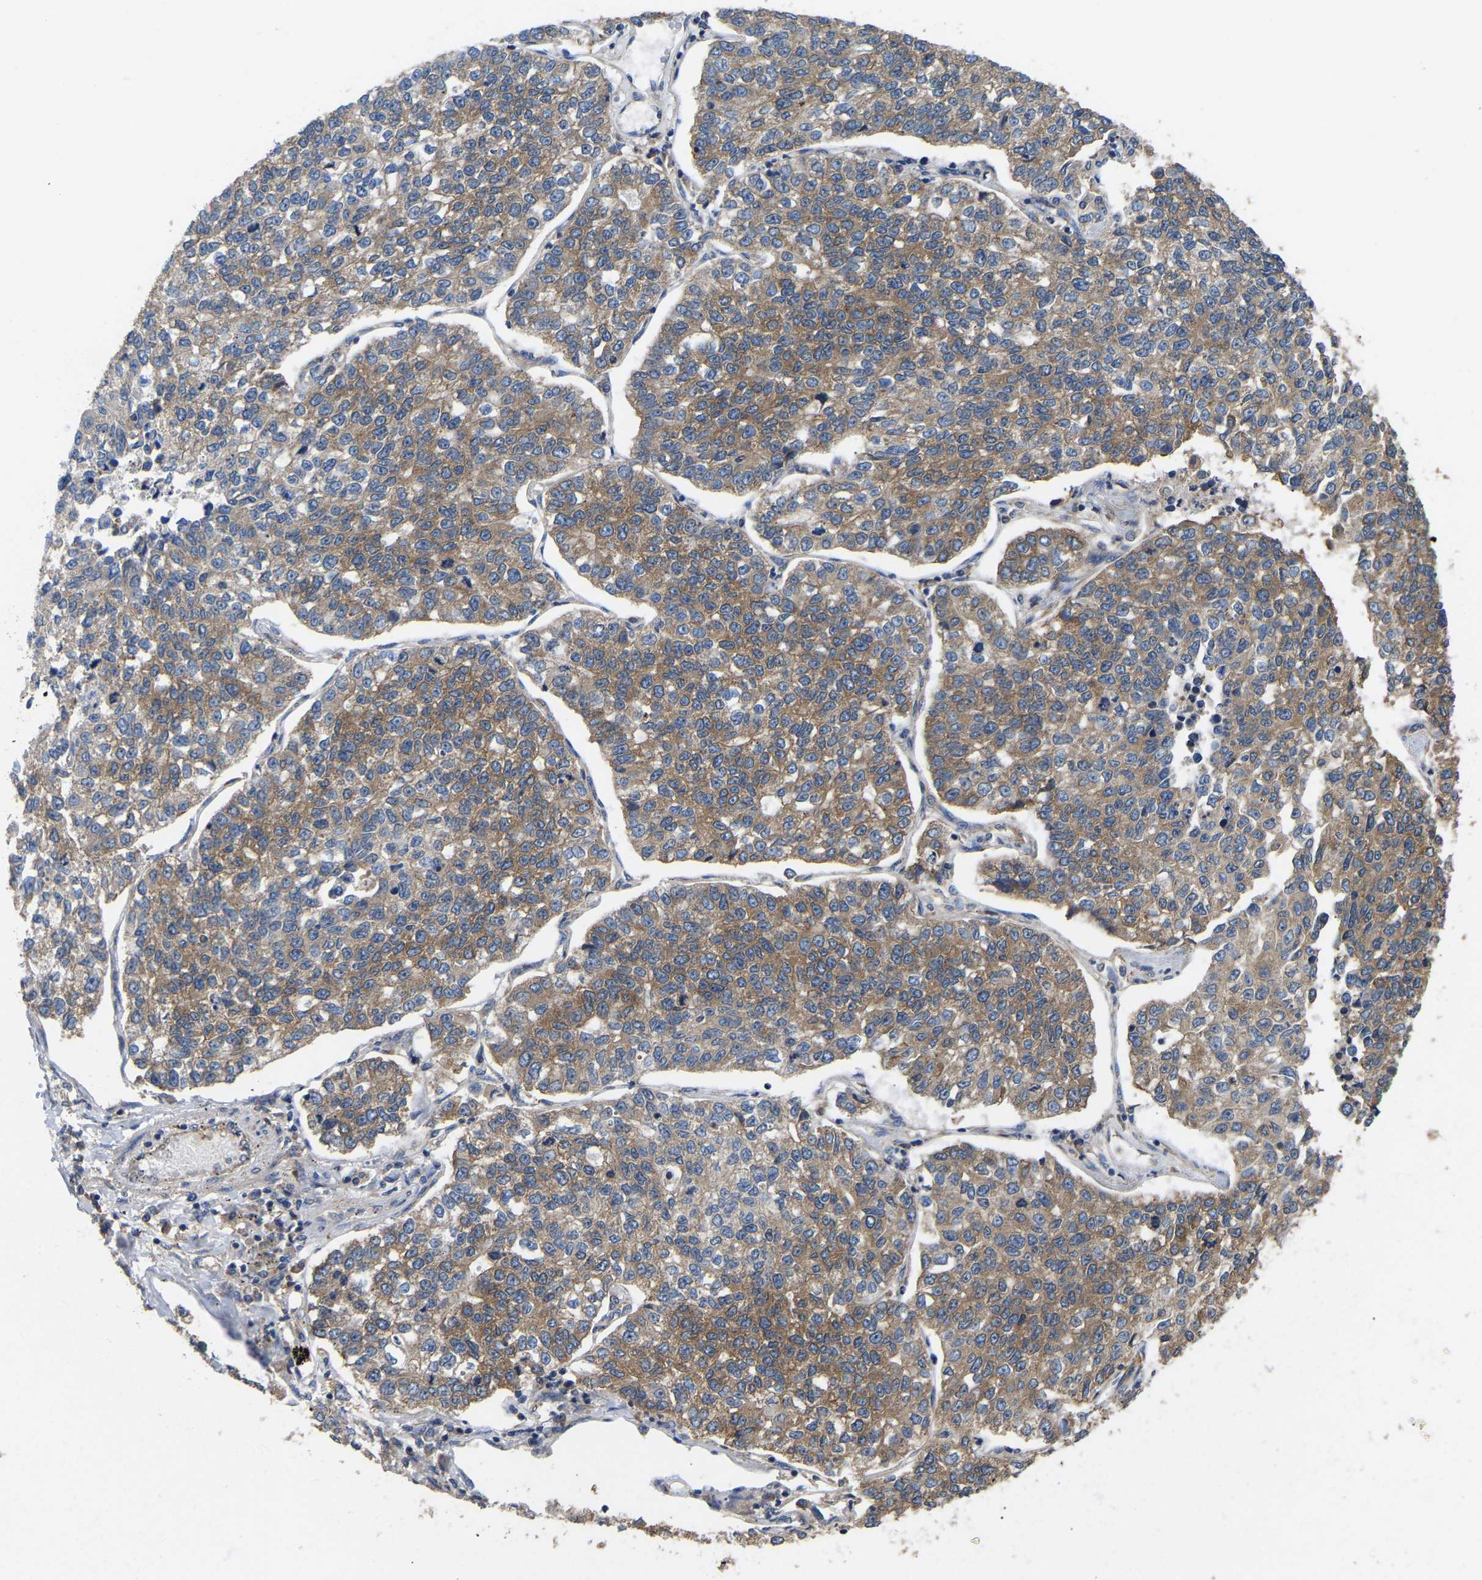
{"staining": {"intensity": "weak", "quantity": ">75%", "location": "cytoplasmic/membranous"}, "tissue": "lung cancer", "cell_type": "Tumor cells", "image_type": "cancer", "snomed": [{"axis": "morphology", "description": "Adenocarcinoma, NOS"}, {"axis": "topography", "description": "Lung"}], "caption": "IHC image of neoplastic tissue: human lung adenocarcinoma stained using immunohistochemistry (IHC) reveals low levels of weak protein expression localized specifically in the cytoplasmic/membranous of tumor cells, appearing as a cytoplasmic/membranous brown color.", "gene": "AIMP2", "patient": {"sex": "male", "age": 49}}